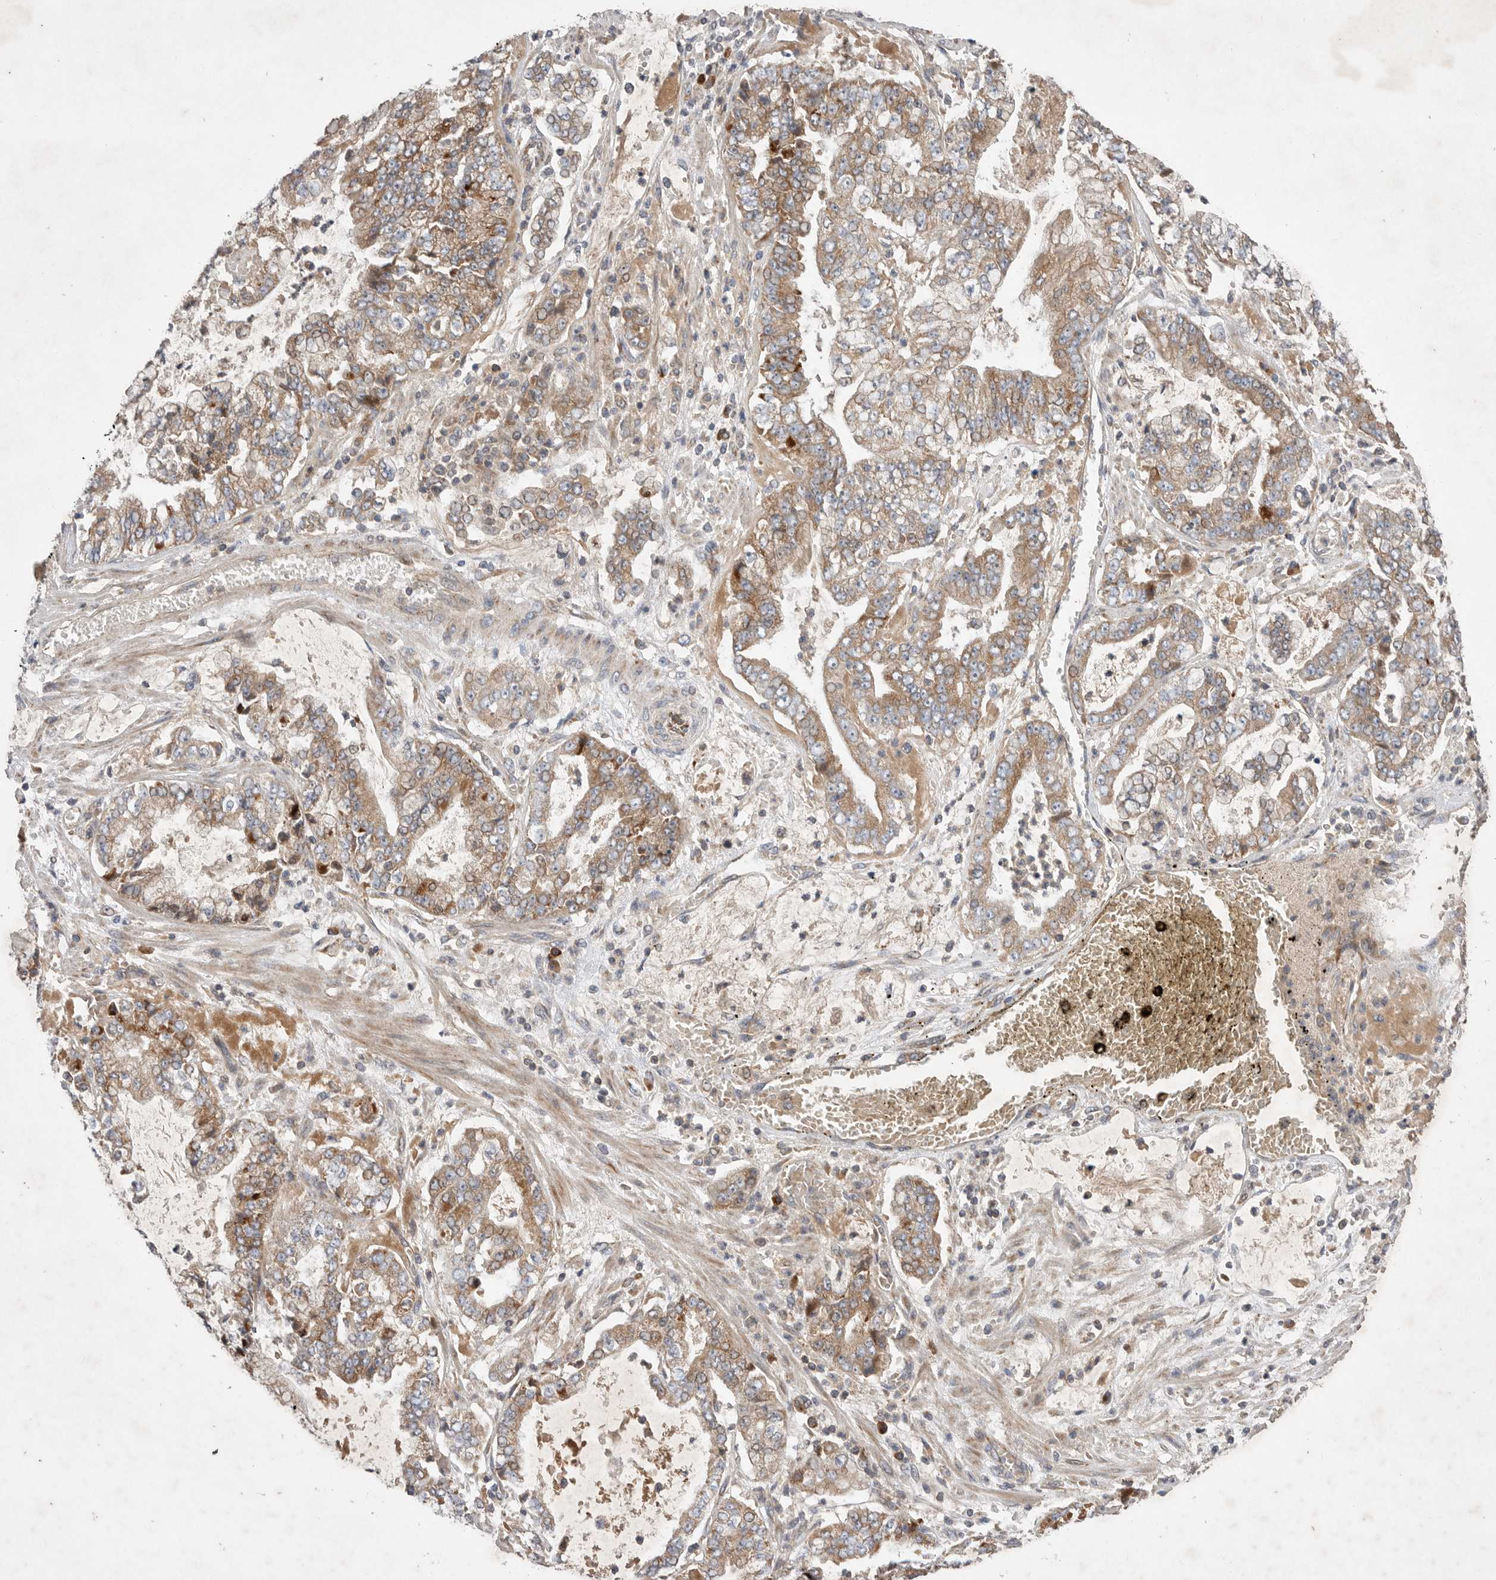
{"staining": {"intensity": "moderate", "quantity": ">75%", "location": "cytoplasmic/membranous"}, "tissue": "stomach cancer", "cell_type": "Tumor cells", "image_type": "cancer", "snomed": [{"axis": "morphology", "description": "Adenocarcinoma, NOS"}, {"axis": "topography", "description": "Stomach"}], "caption": "Immunohistochemical staining of human adenocarcinoma (stomach) demonstrates medium levels of moderate cytoplasmic/membranous staining in about >75% of tumor cells.", "gene": "KIF21B", "patient": {"sex": "male", "age": 76}}